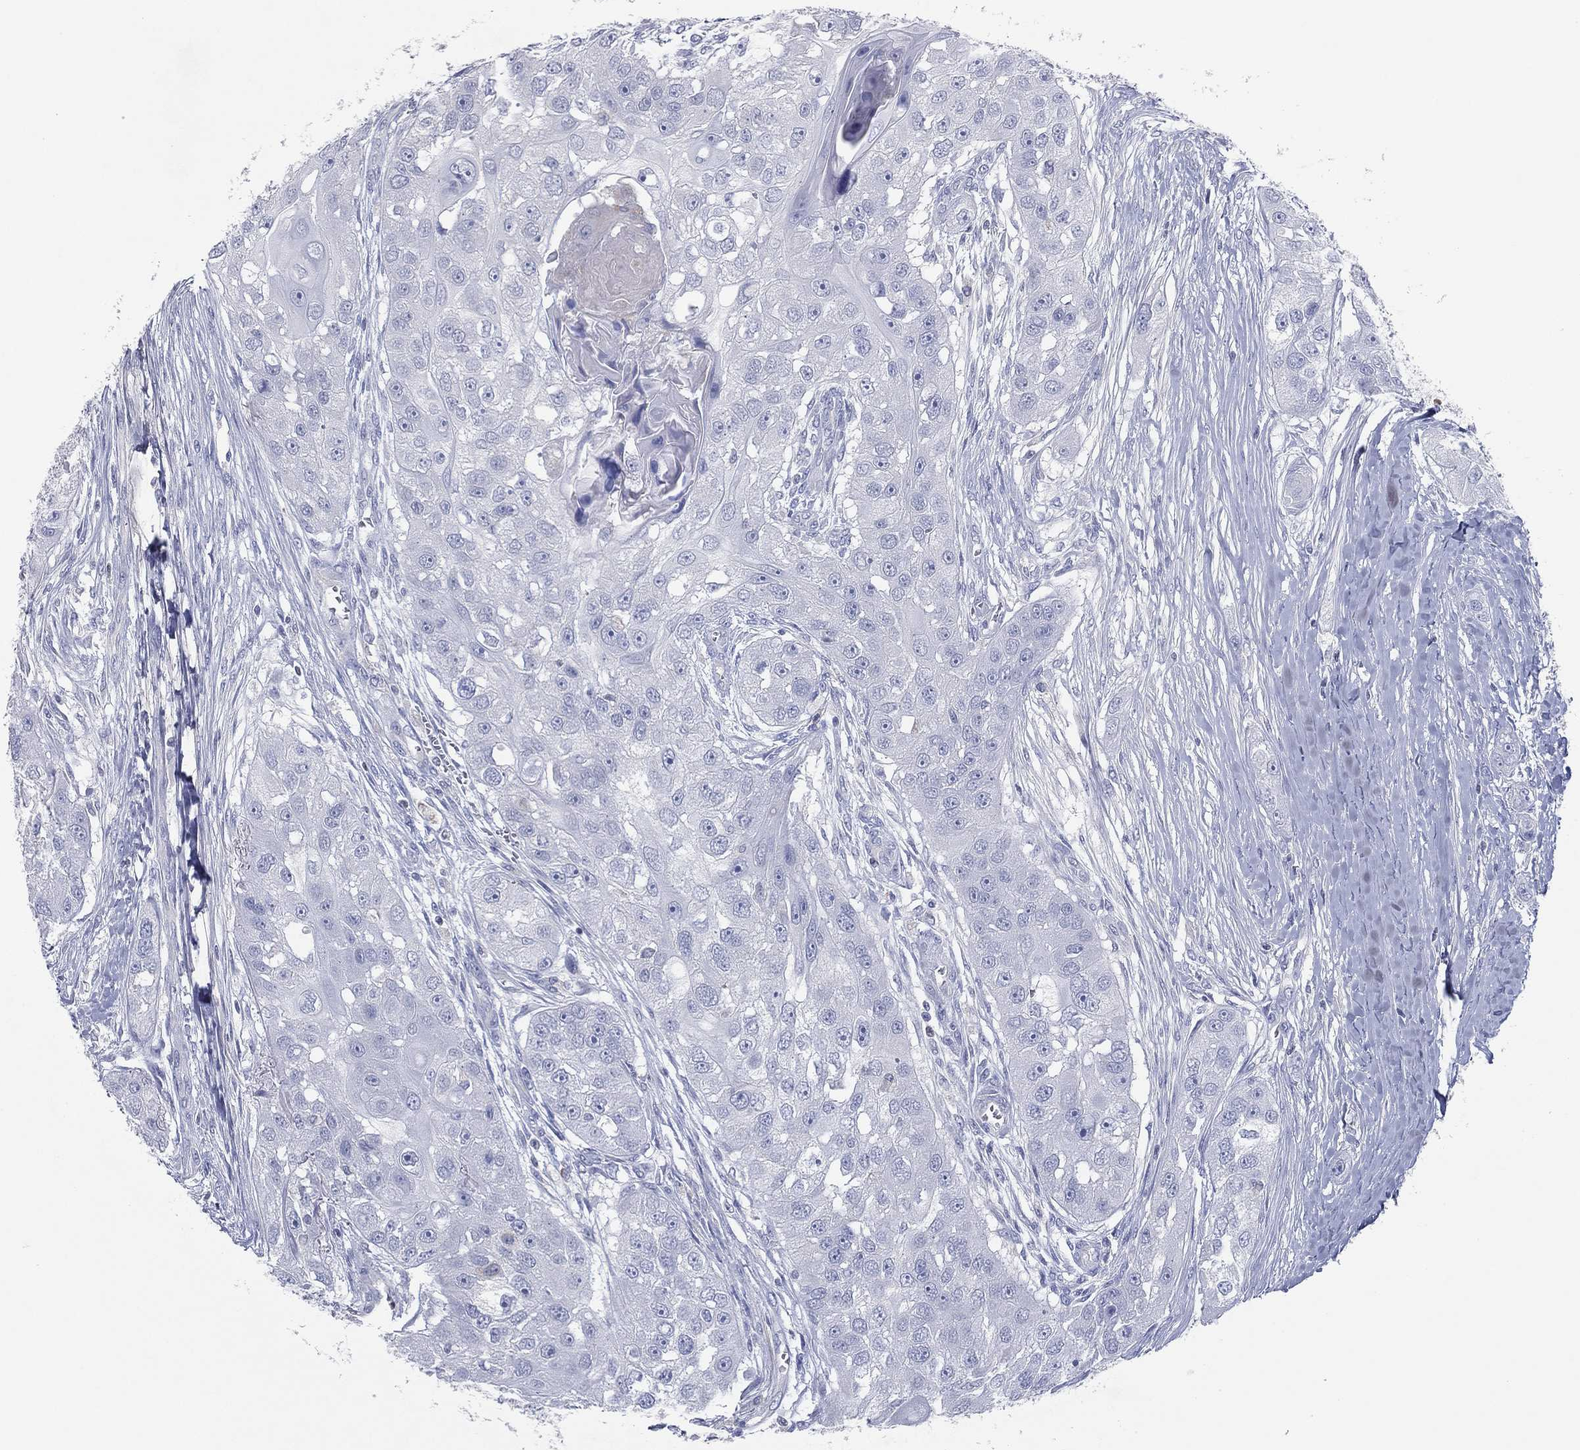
{"staining": {"intensity": "negative", "quantity": "none", "location": "none"}, "tissue": "head and neck cancer", "cell_type": "Tumor cells", "image_type": "cancer", "snomed": [{"axis": "morphology", "description": "Normal tissue, NOS"}, {"axis": "morphology", "description": "Squamous cell carcinoma, NOS"}, {"axis": "topography", "description": "Skeletal muscle"}, {"axis": "topography", "description": "Head-Neck"}], "caption": "A photomicrograph of human head and neck squamous cell carcinoma is negative for staining in tumor cells.", "gene": "CPT1B", "patient": {"sex": "male", "age": 51}}